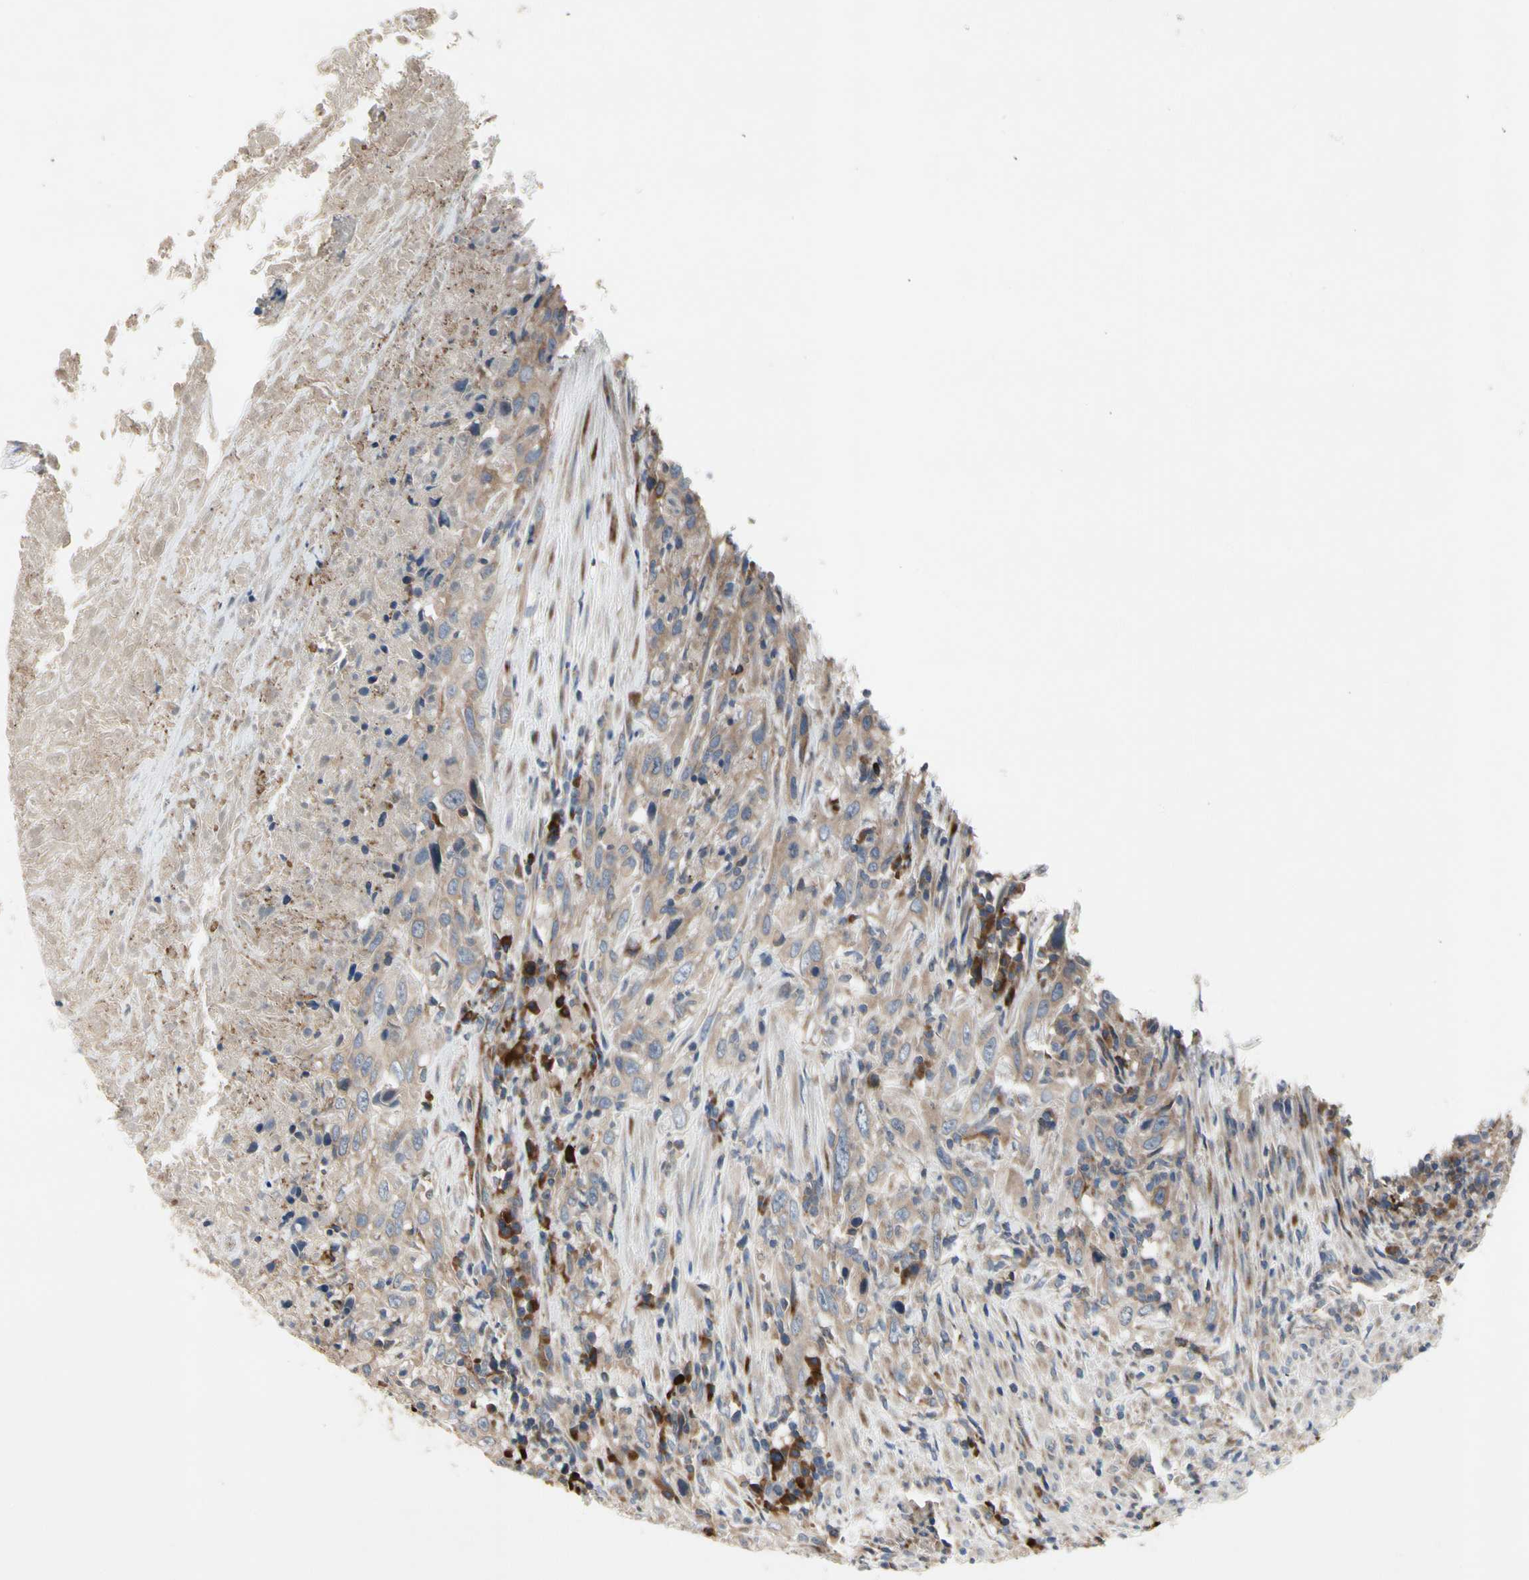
{"staining": {"intensity": "weak", "quantity": ">75%", "location": "cytoplasmic/membranous,nuclear"}, "tissue": "urothelial cancer", "cell_type": "Tumor cells", "image_type": "cancer", "snomed": [{"axis": "morphology", "description": "Urothelial carcinoma, High grade"}, {"axis": "topography", "description": "Urinary bladder"}], "caption": "Brown immunohistochemical staining in urothelial cancer displays weak cytoplasmic/membranous and nuclear staining in approximately >75% of tumor cells.", "gene": "MMEL1", "patient": {"sex": "male", "age": 61}}